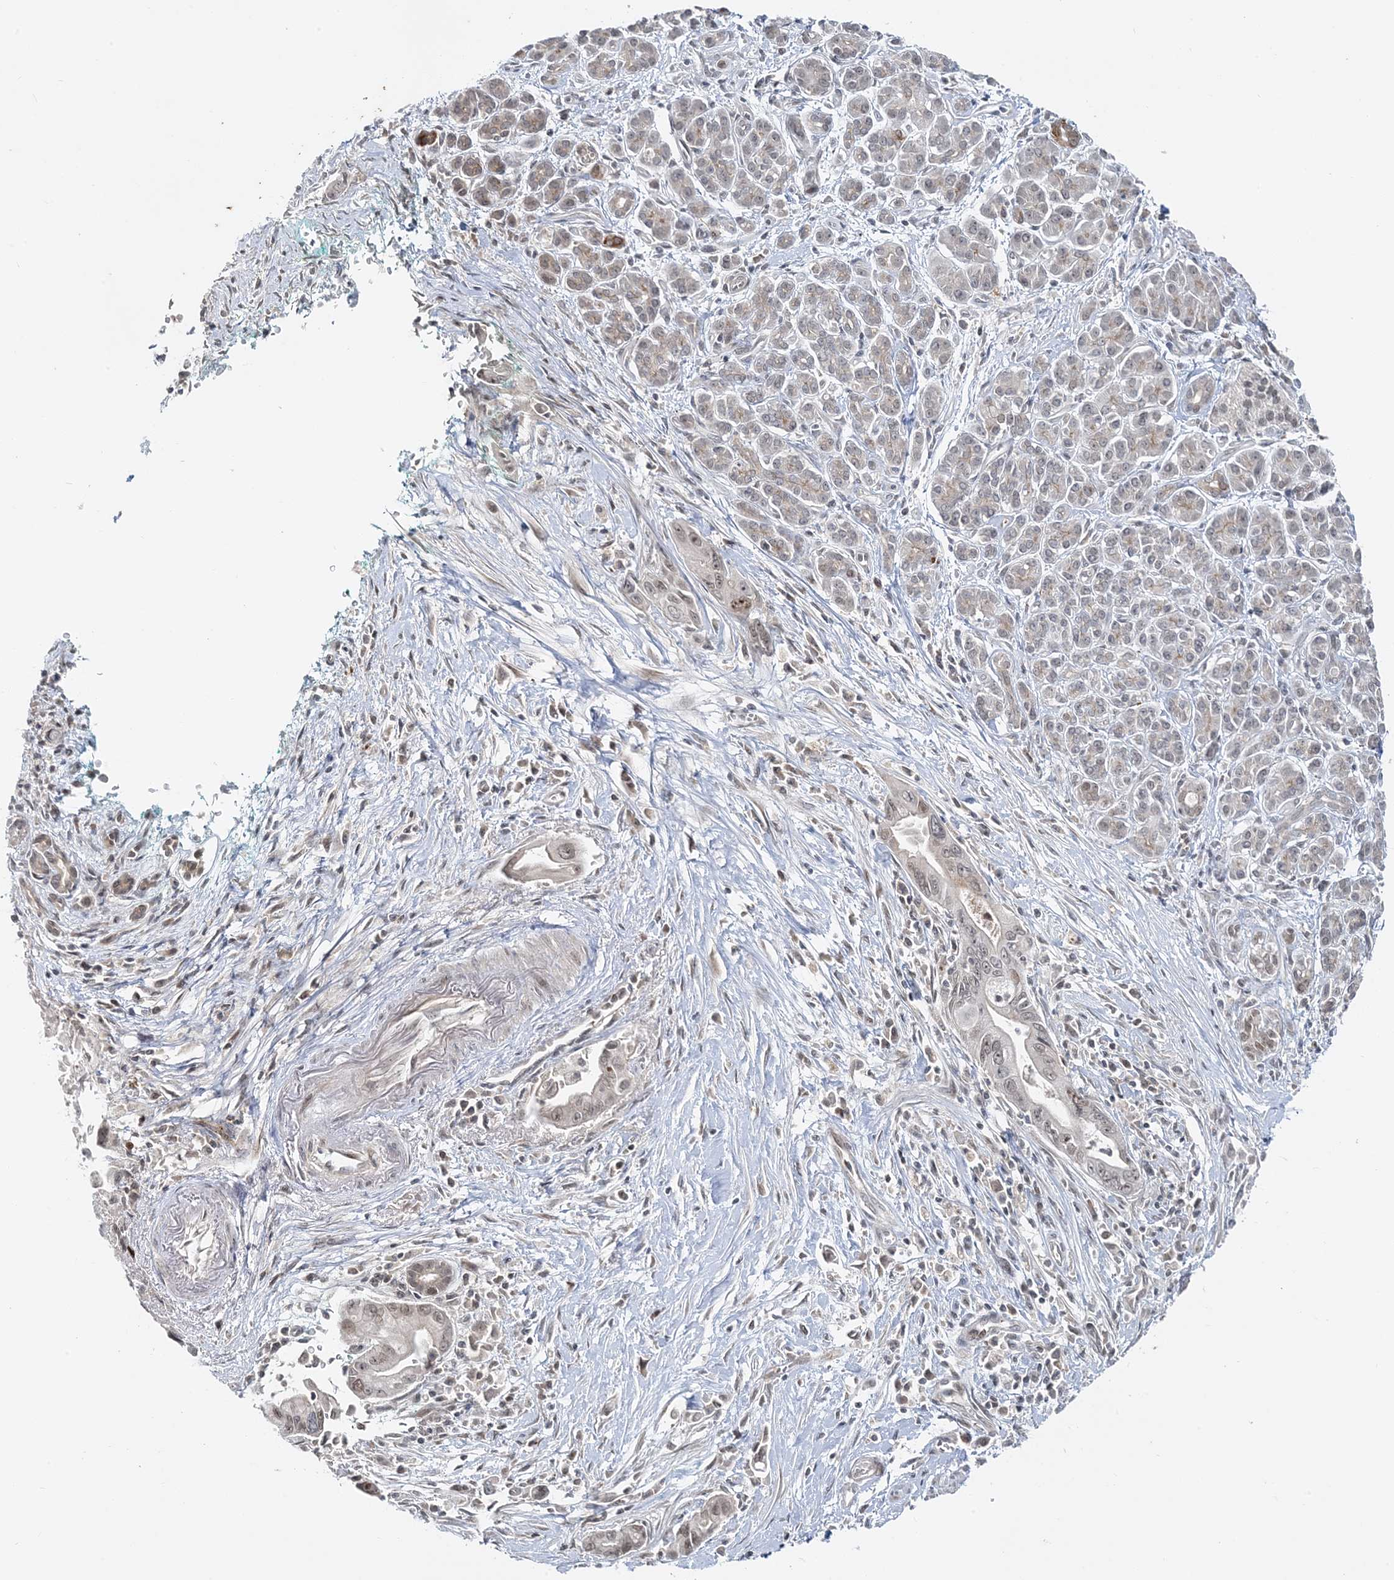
{"staining": {"intensity": "weak", "quantity": "<25%", "location": "nuclear"}, "tissue": "pancreatic cancer", "cell_type": "Tumor cells", "image_type": "cancer", "snomed": [{"axis": "morphology", "description": "Adenocarcinoma, NOS"}, {"axis": "topography", "description": "Pancreas"}], "caption": "Human pancreatic cancer (adenocarcinoma) stained for a protein using immunohistochemistry (IHC) shows no staining in tumor cells.", "gene": "LEXM", "patient": {"sex": "male", "age": 78}}